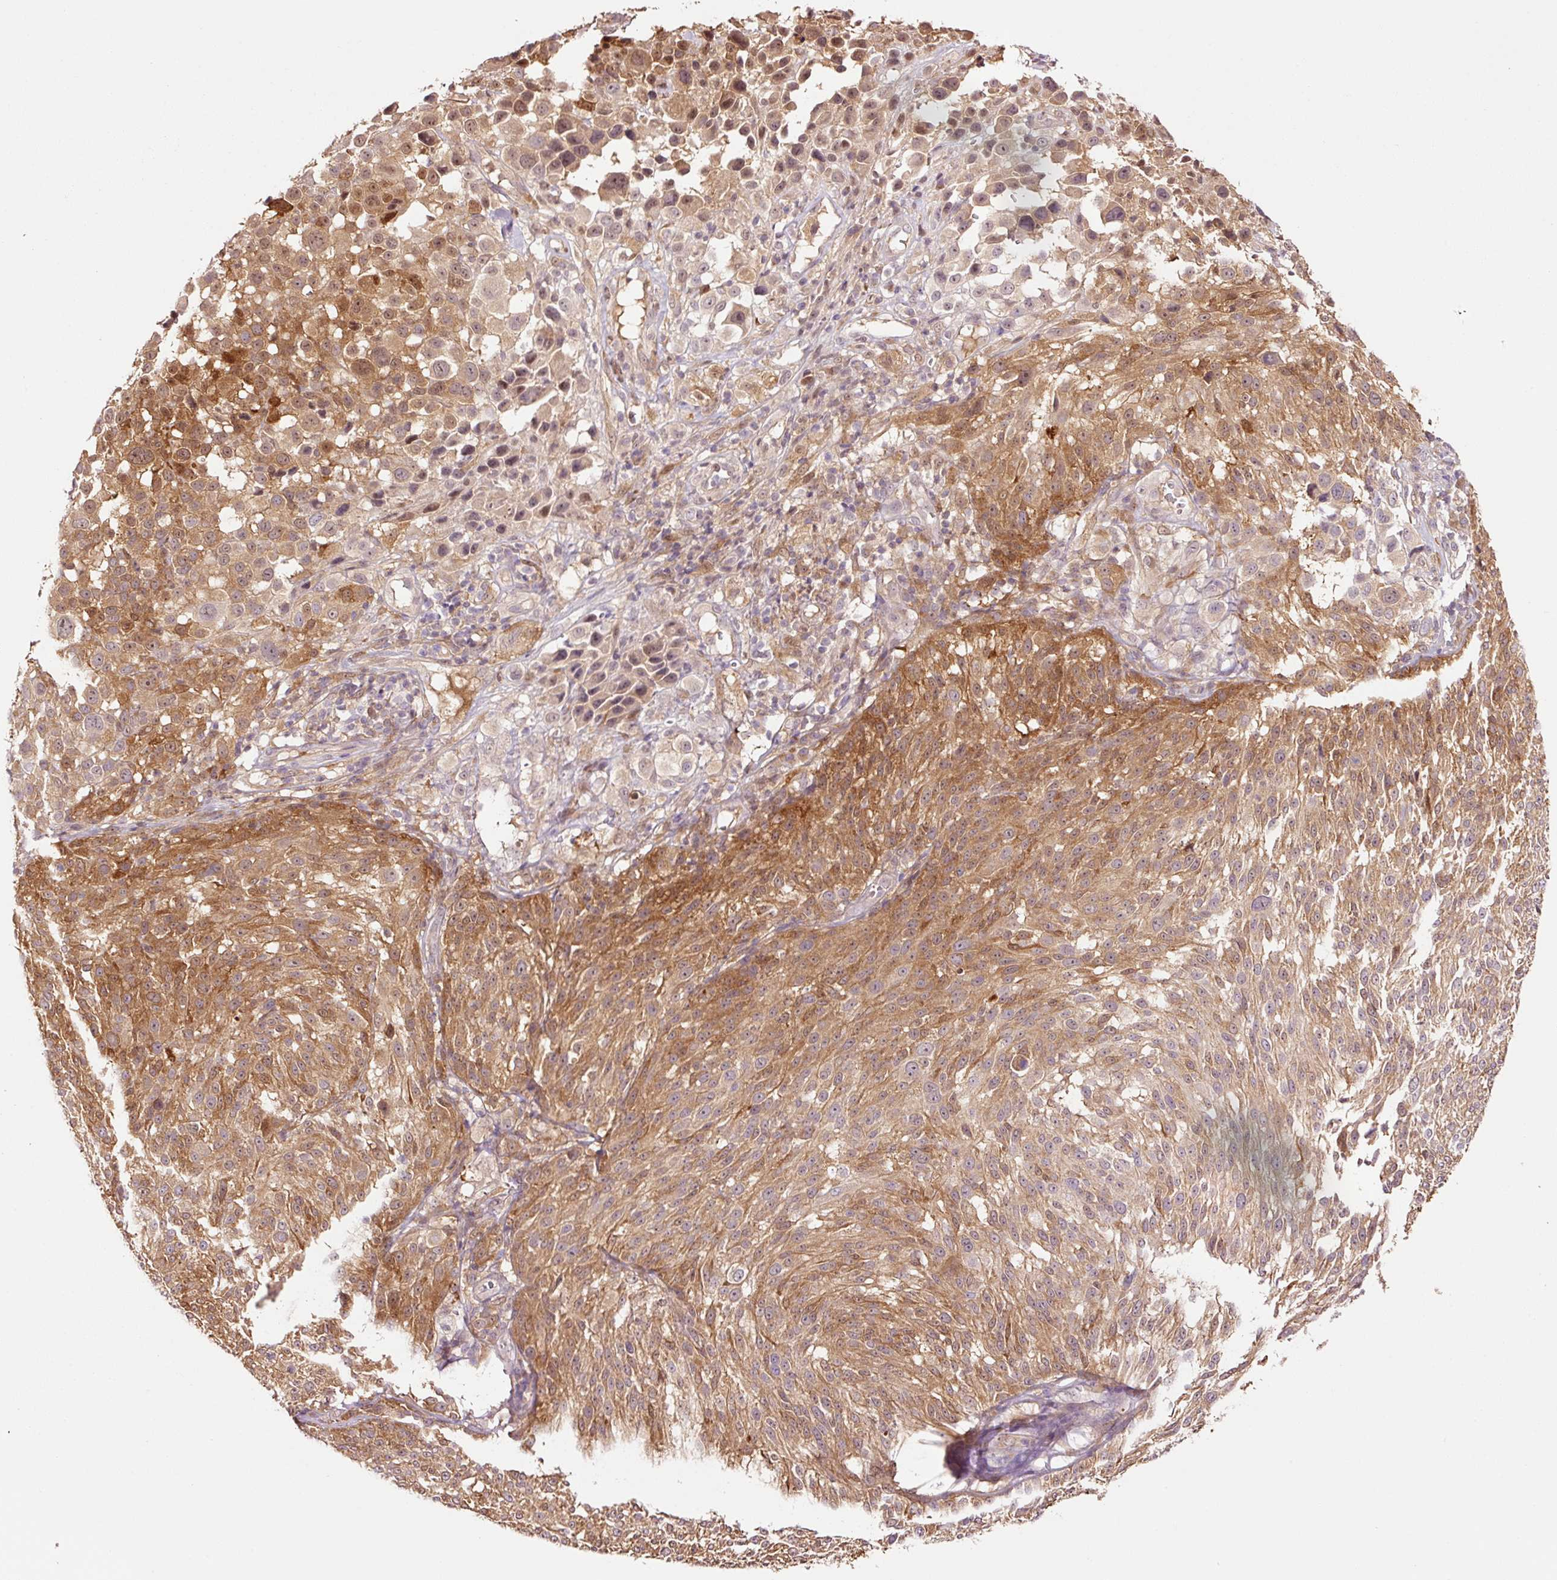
{"staining": {"intensity": "moderate", "quantity": "25%-75%", "location": "cytoplasmic/membranous,nuclear"}, "tissue": "melanoma", "cell_type": "Tumor cells", "image_type": "cancer", "snomed": [{"axis": "morphology", "description": "Malignant melanoma, NOS"}, {"axis": "topography", "description": "Skin of trunk"}], "caption": "Human malignant melanoma stained with a protein marker reveals moderate staining in tumor cells.", "gene": "FBXL14", "patient": {"sex": "male", "age": 71}}